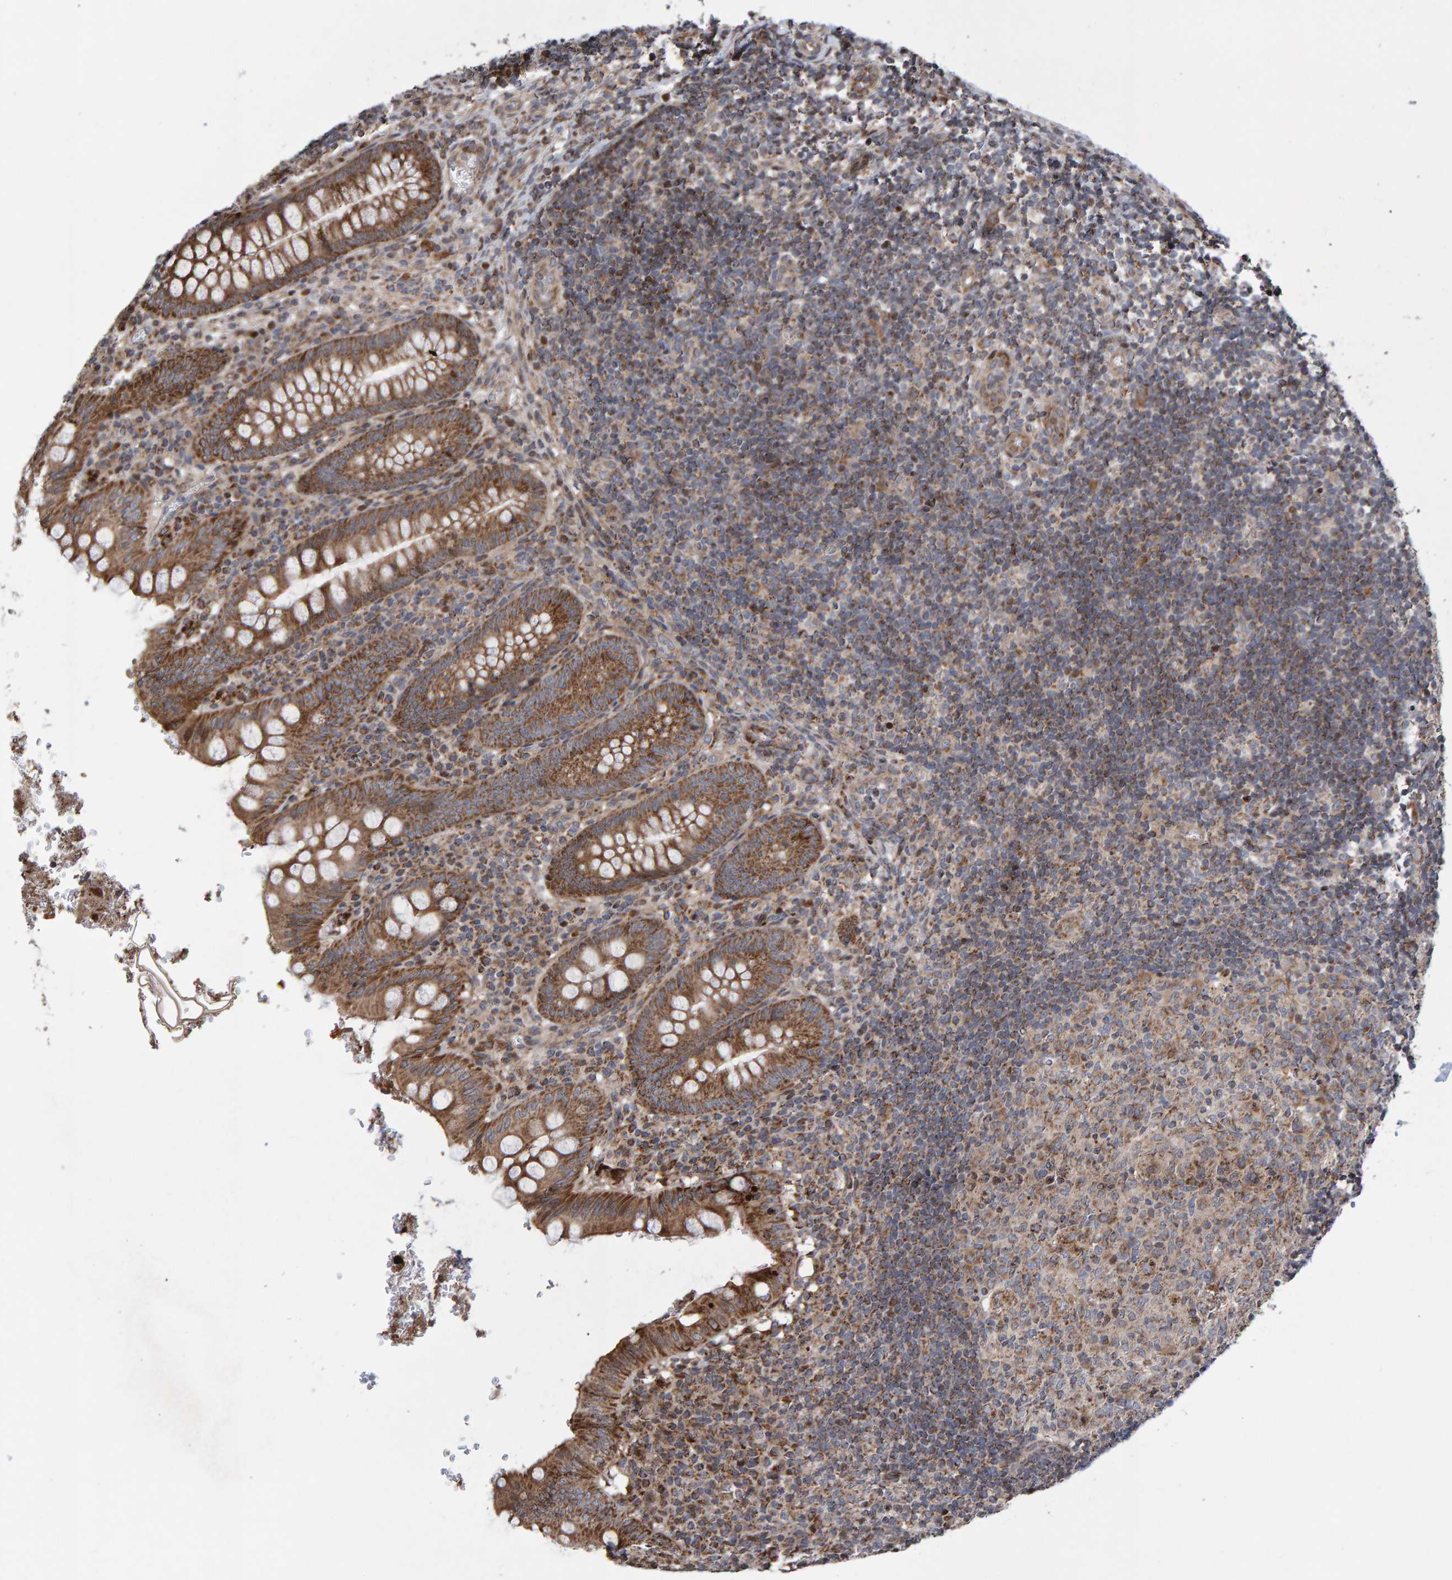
{"staining": {"intensity": "strong", "quantity": ">75%", "location": "cytoplasmic/membranous"}, "tissue": "appendix", "cell_type": "Glandular cells", "image_type": "normal", "snomed": [{"axis": "morphology", "description": "Normal tissue, NOS"}, {"axis": "topography", "description": "Appendix"}], "caption": "This histopathology image displays benign appendix stained with IHC to label a protein in brown. The cytoplasmic/membranous of glandular cells show strong positivity for the protein. Nuclei are counter-stained blue.", "gene": "PECR", "patient": {"sex": "male", "age": 8}}